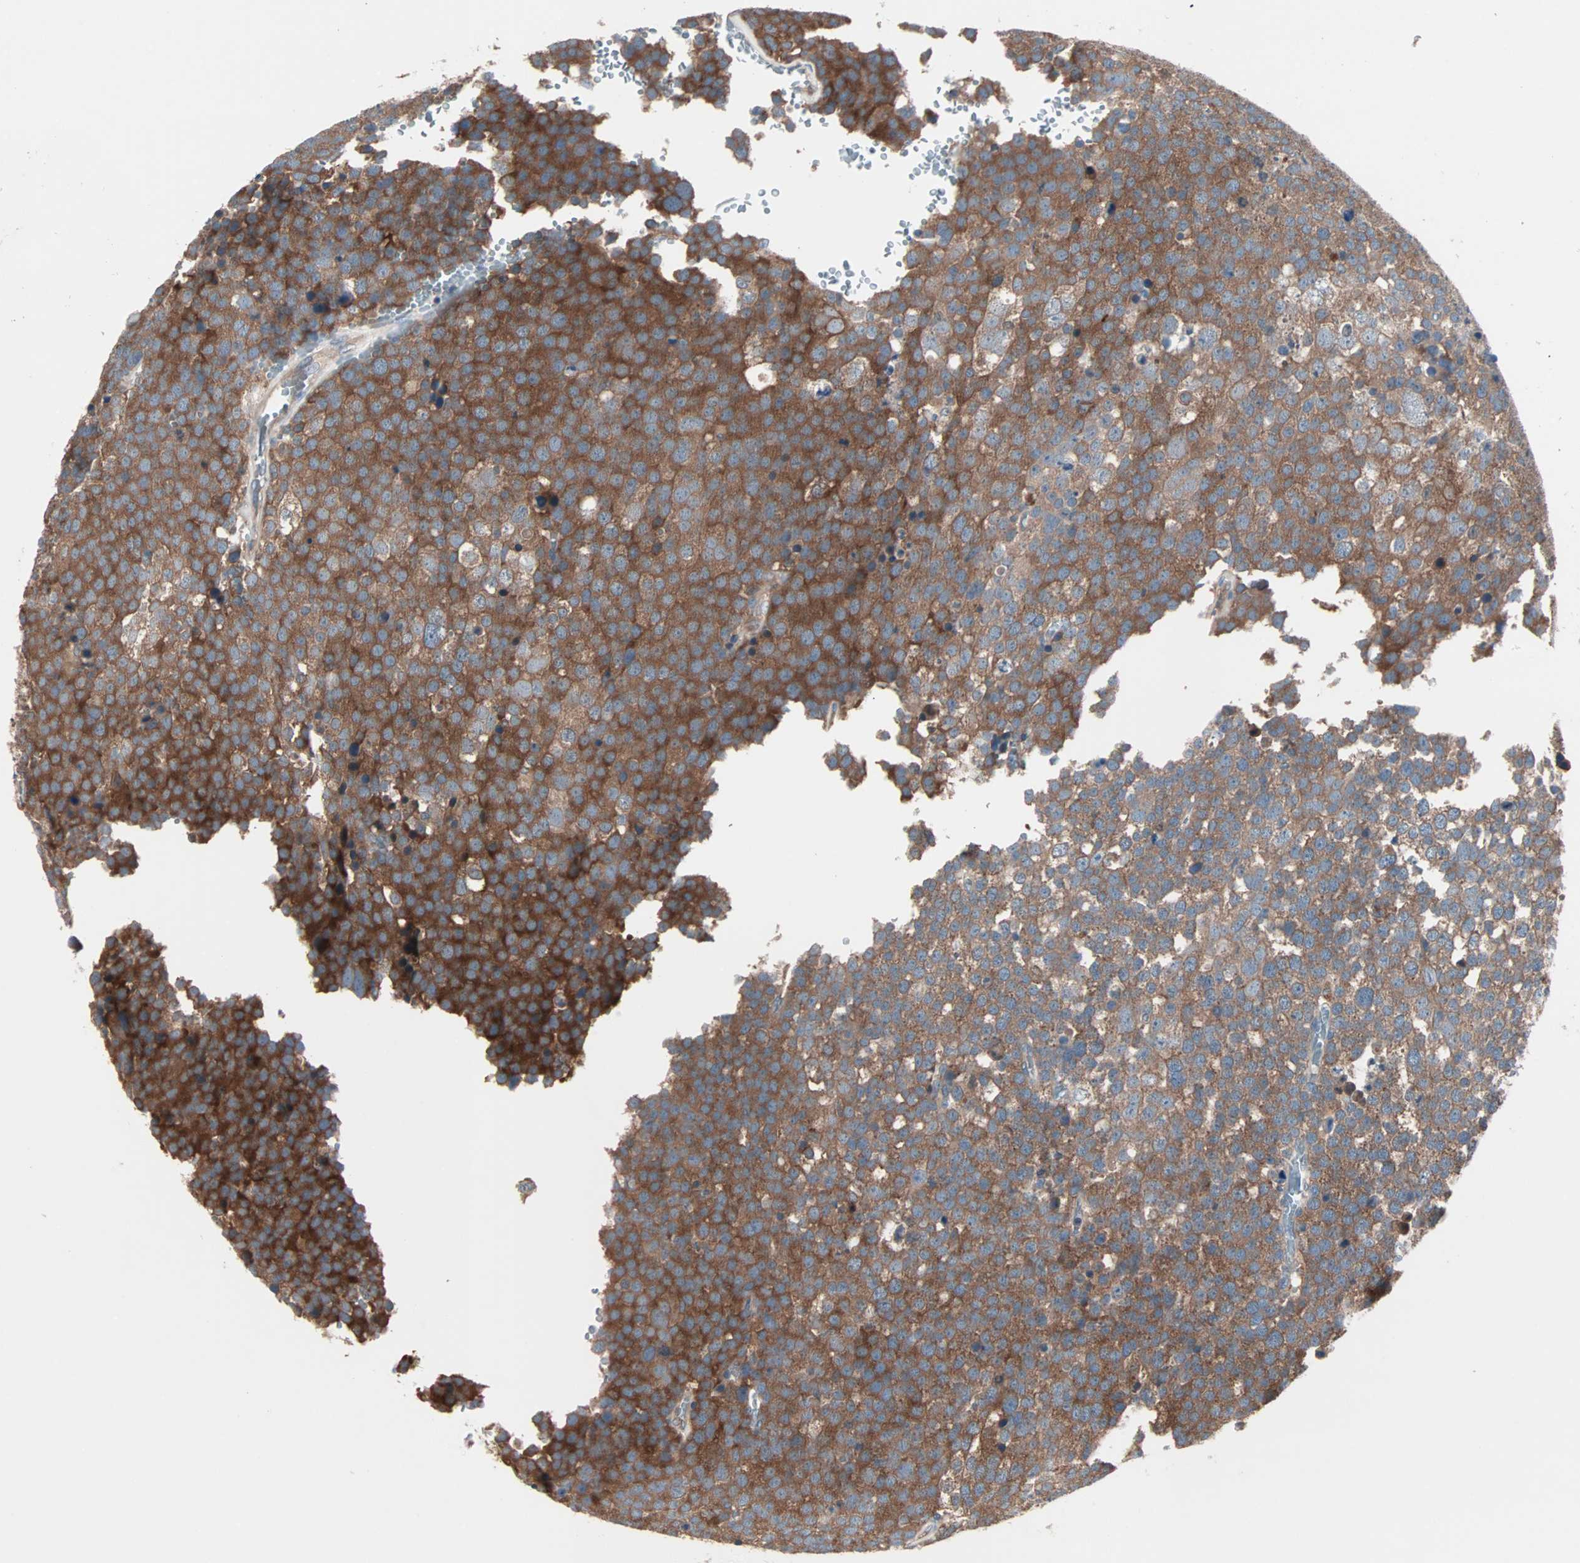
{"staining": {"intensity": "strong", "quantity": ">75%", "location": "cytoplasmic/membranous"}, "tissue": "testis cancer", "cell_type": "Tumor cells", "image_type": "cancer", "snomed": [{"axis": "morphology", "description": "Seminoma, NOS"}, {"axis": "topography", "description": "Testis"}], "caption": "There is high levels of strong cytoplasmic/membranous staining in tumor cells of testis cancer (seminoma), as demonstrated by immunohistochemical staining (brown color).", "gene": "CAD", "patient": {"sex": "male", "age": 71}}